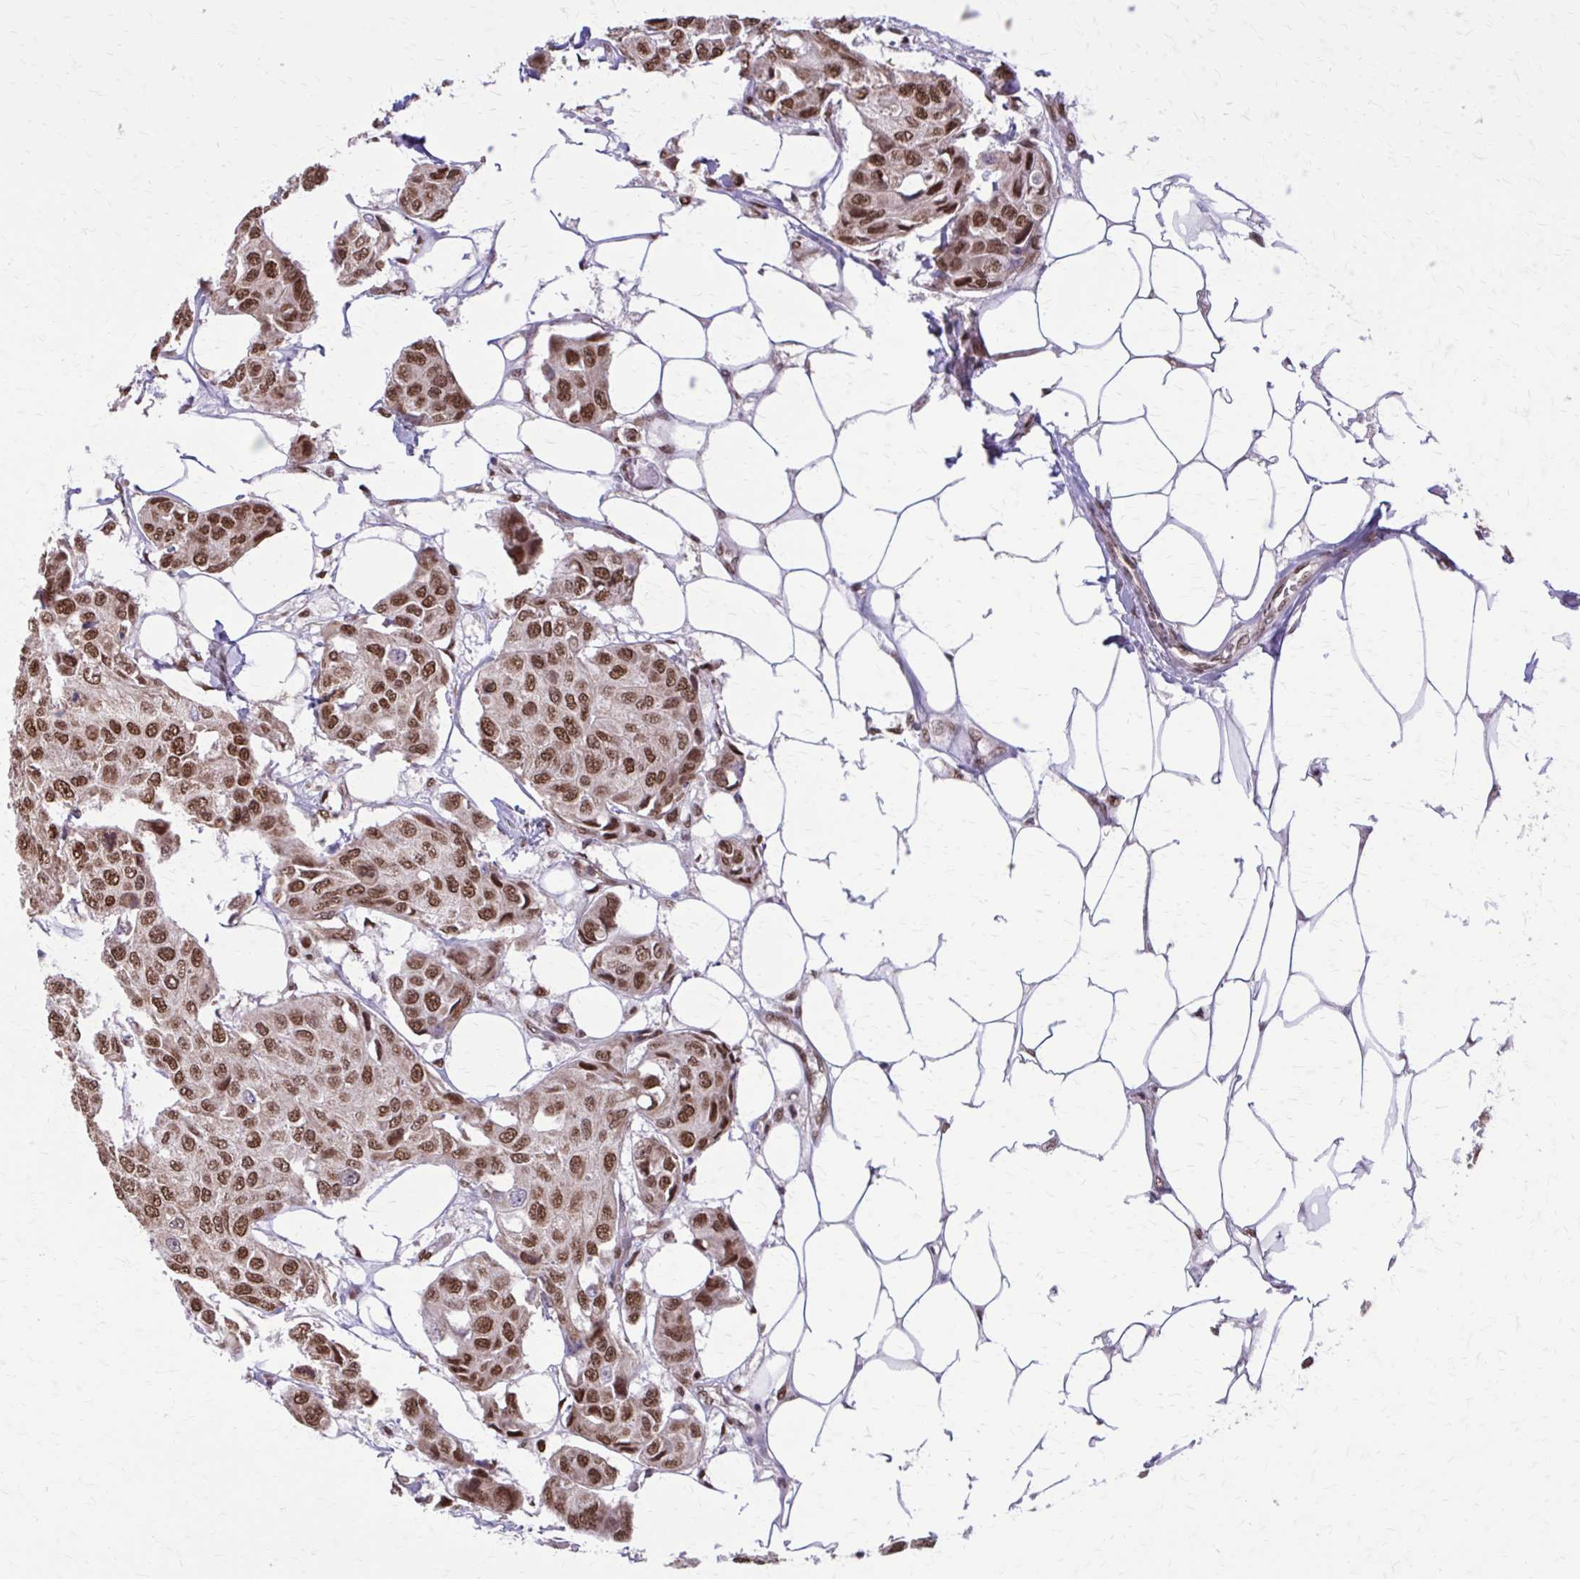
{"staining": {"intensity": "moderate", "quantity": ">75%", "location": "nuclear"}, "tissue": "breast cancer", "cell_type": "Tumor cells", "image_type": "cancer", "snomed": [{"axis": "morphology", "description": "Duct carcinoma"}, {"axis": "topography", "description": "Breast"}, {"axis": "topography", "description": "Lymph node"}], "caption": "Immunohistochemical staining of human breast intraductal carcinoma shows medium levels of moderate nuclear positivity in about >75% of tumor cells. The protein is shown in brown color, while the nuclei are stained blue.", "gene": "TTF1", "patient": {"sex": "female", "age": 80}}